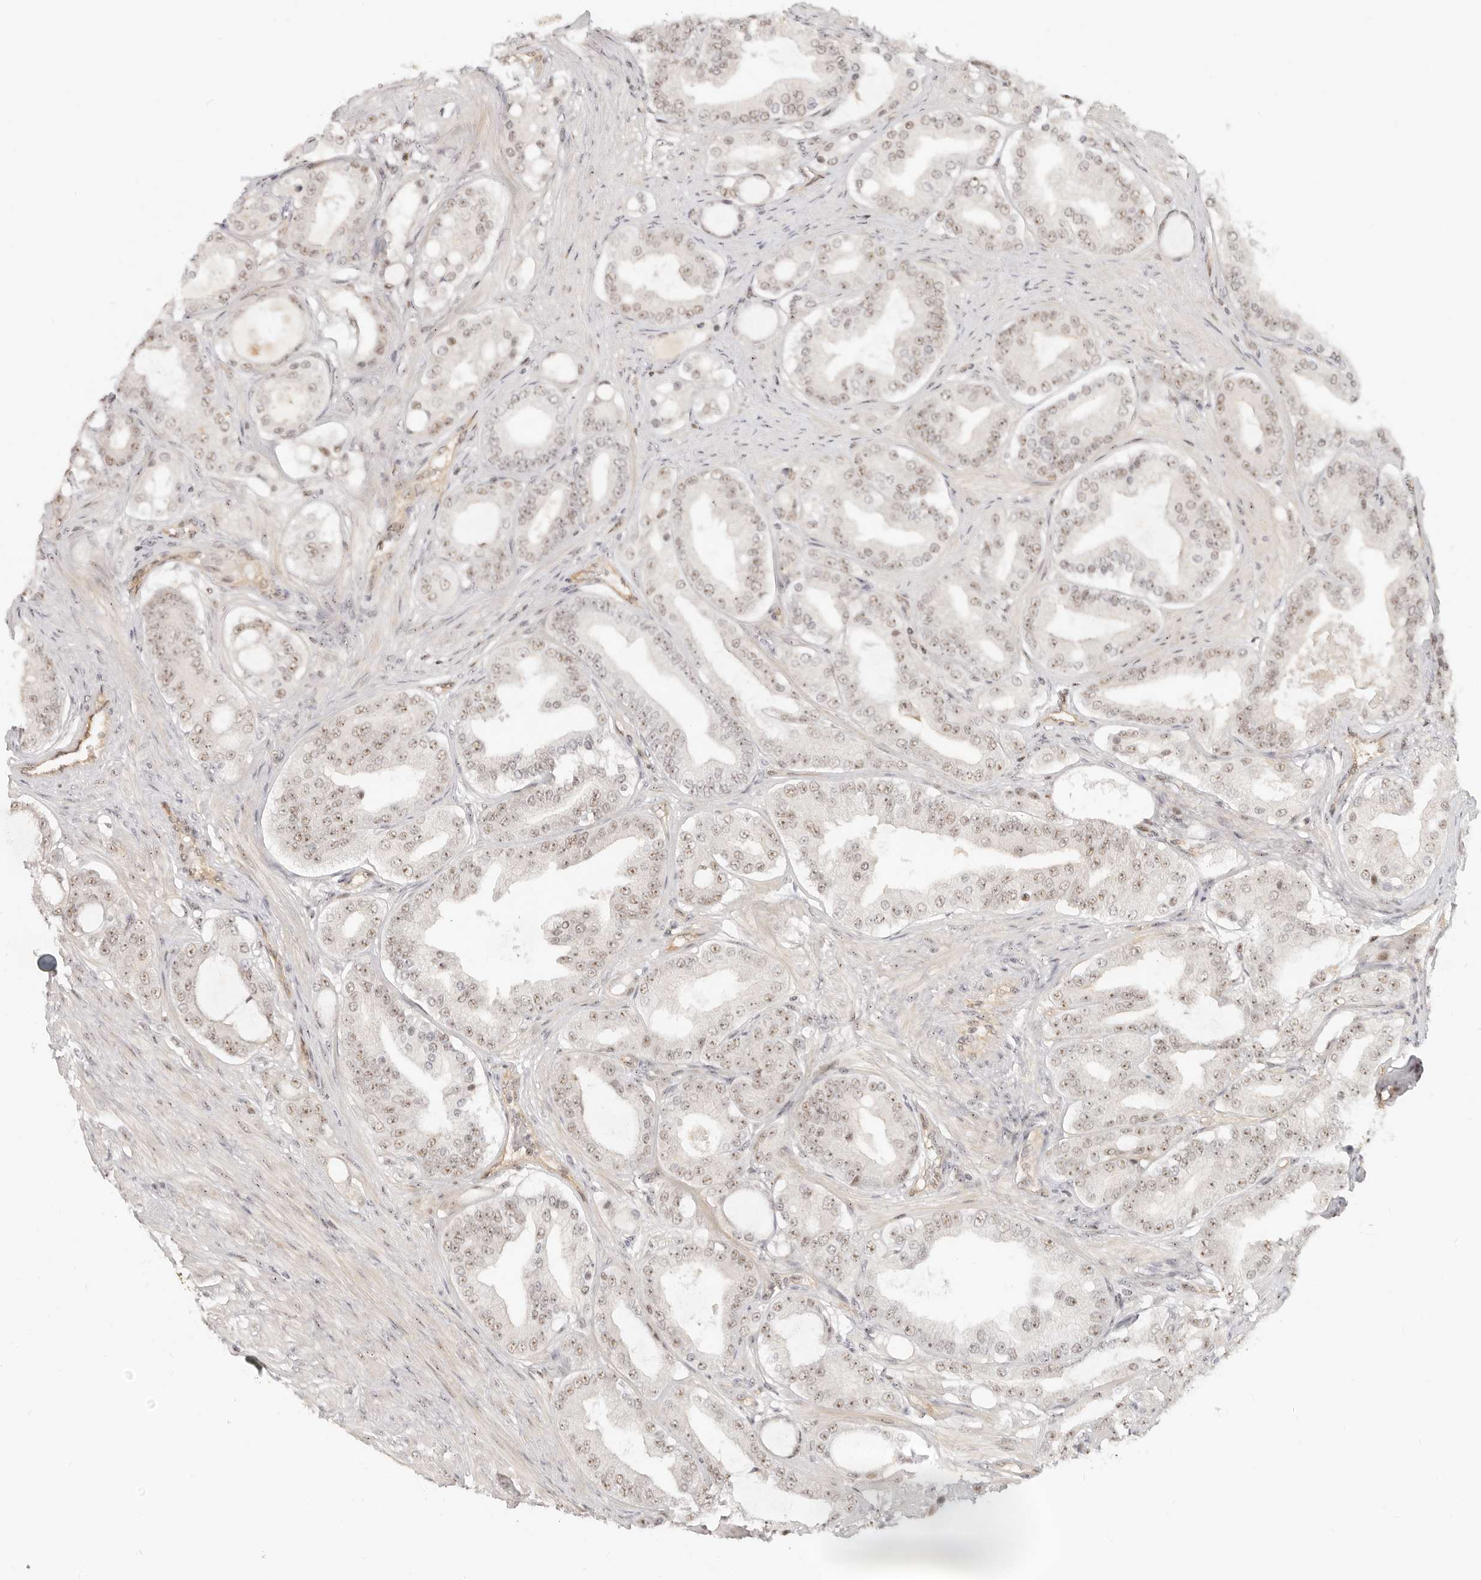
{"staining": {"intensity": "weak", "quantity": ">75%", "location": "nuclear"}, "tissue": "prostate cancer", "cell_type": "Tumor cells", "image_type": "cancer", "snomed": [{"axis": "morphology", "description": "Adenocarcinoma, High grade"}, {"axis": "topography", "description": "Prostate"}], "caption": "Immunohistochemistry (DAB (3,3'-diaminobenzidine)) staining of human adenocarcinoma (high-grade) (prostate) demonstrates weak nuclear protein positivity in approximately >75% of tumor cells.", "gene": "BAP1", "patient": {"sex": "male", "age": 60}}